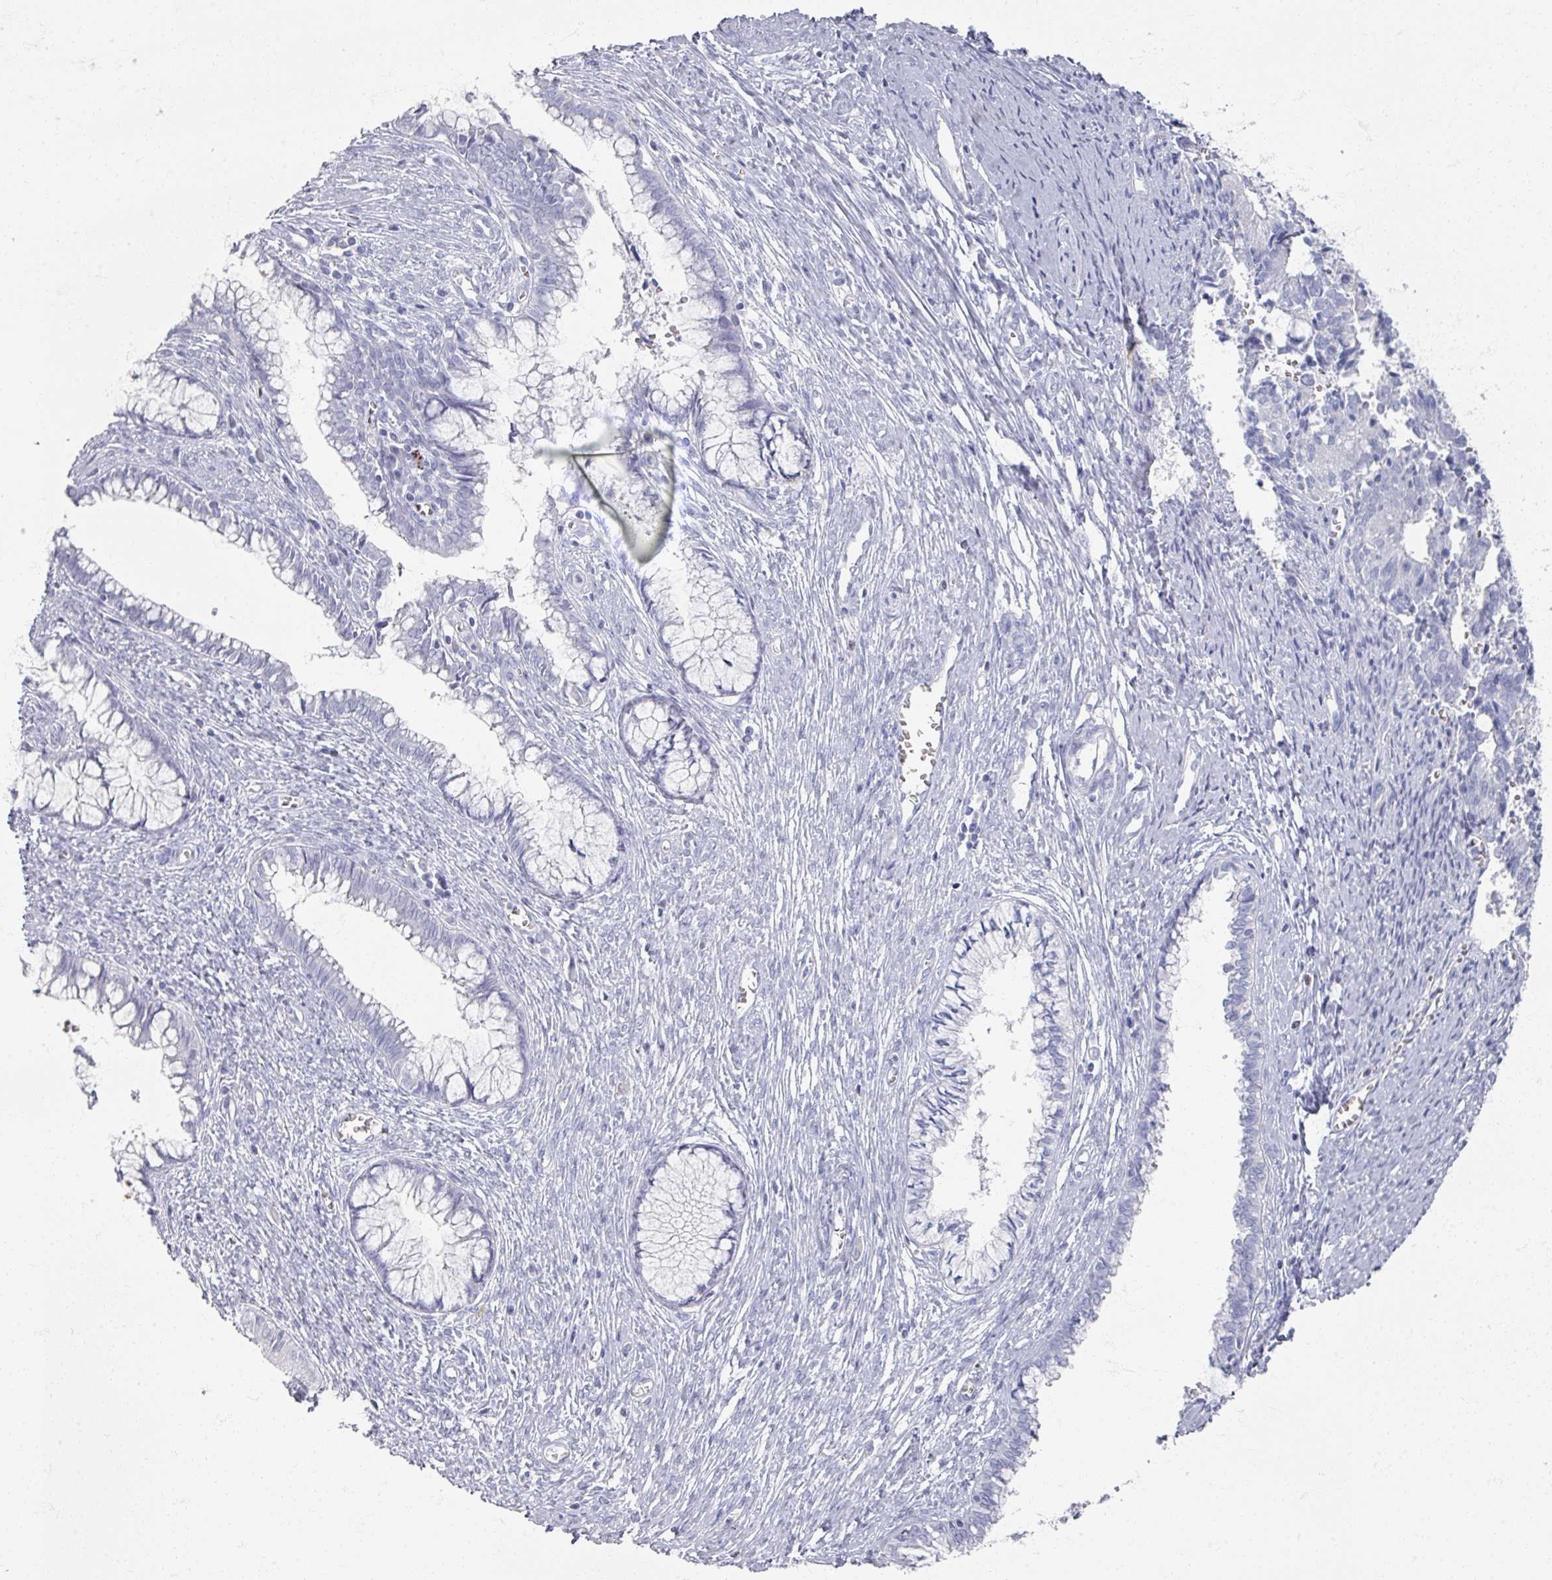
{"staining": {"intensity": "negative", "quantity": "none", "location": "none"}, "tissue": "cervical cancer", "cell_type": "Tumor cells", "image_type": "cancer", "snomed": [{"axis": "morphology", "description": "Adenocarcinoma, NOS"}, {"axis": "topography", "description": "Cervix"}], "caption": "Histopathology image shows no significant protein positivity in tumor cells of adenocarcinoma (cervical). (DAB (3,3'-diaminobenzidine) immunohistochemistry (IHC) with hematoxylin counter stain).", "gene": "OMG", "patient": {"sex": "female", "age": 44}}